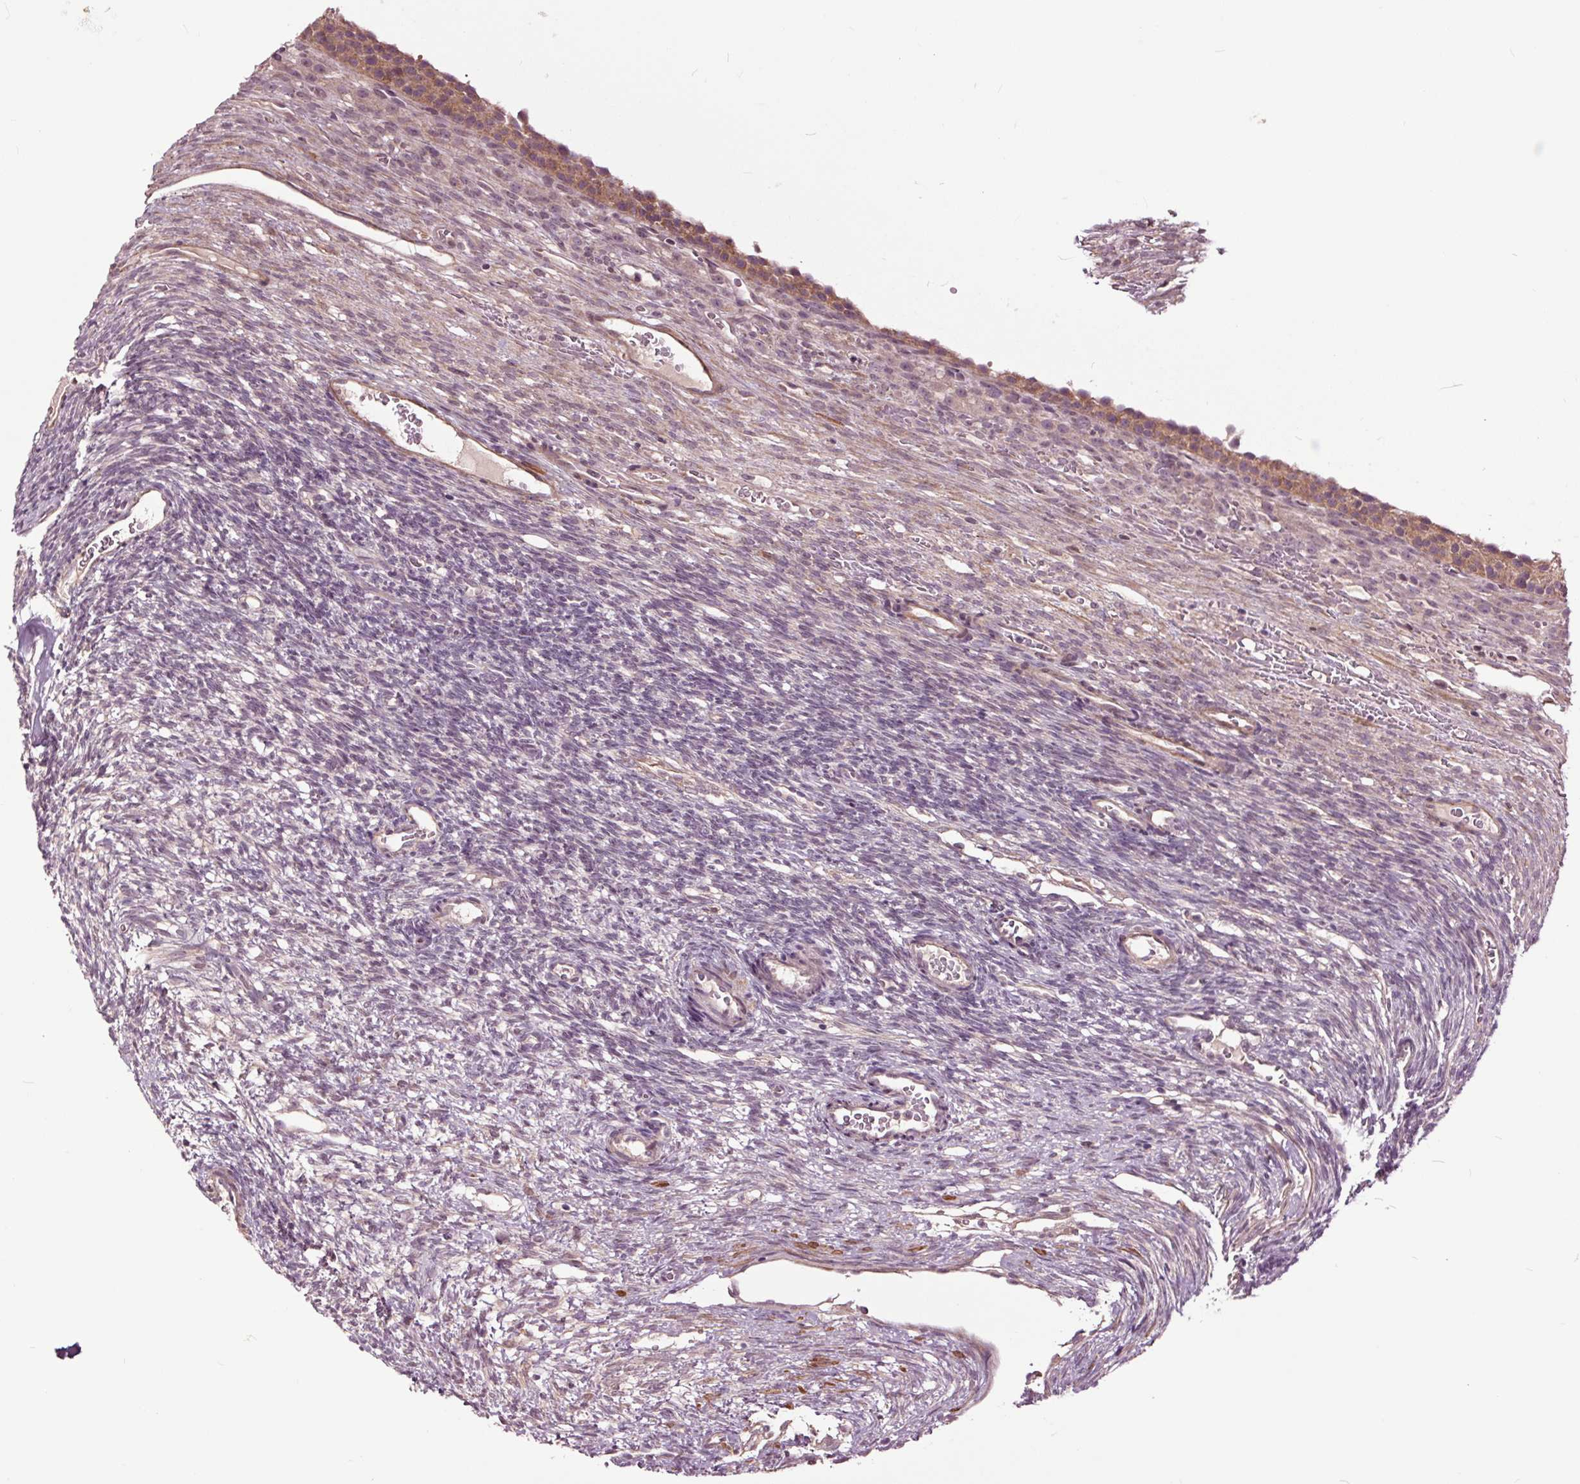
{"staining": {"intensity": "weak", "quantity": "<25%", "location": "cytoplasmic/membranous"}, "tissue": "ovary", "cell_type": "Follicle cells", "image_type": "normal", "snomed": [{"axis": "morphology", "description": "Normal tissue, NOS"}, {"axis": "topography", "description": "Ovary"}], "caption": "Human ovary stained for a protein using IHC shows no positivity in follicle cells.", "gene": "HAUS5", "patient": {"sex": "female", "age": 34}}